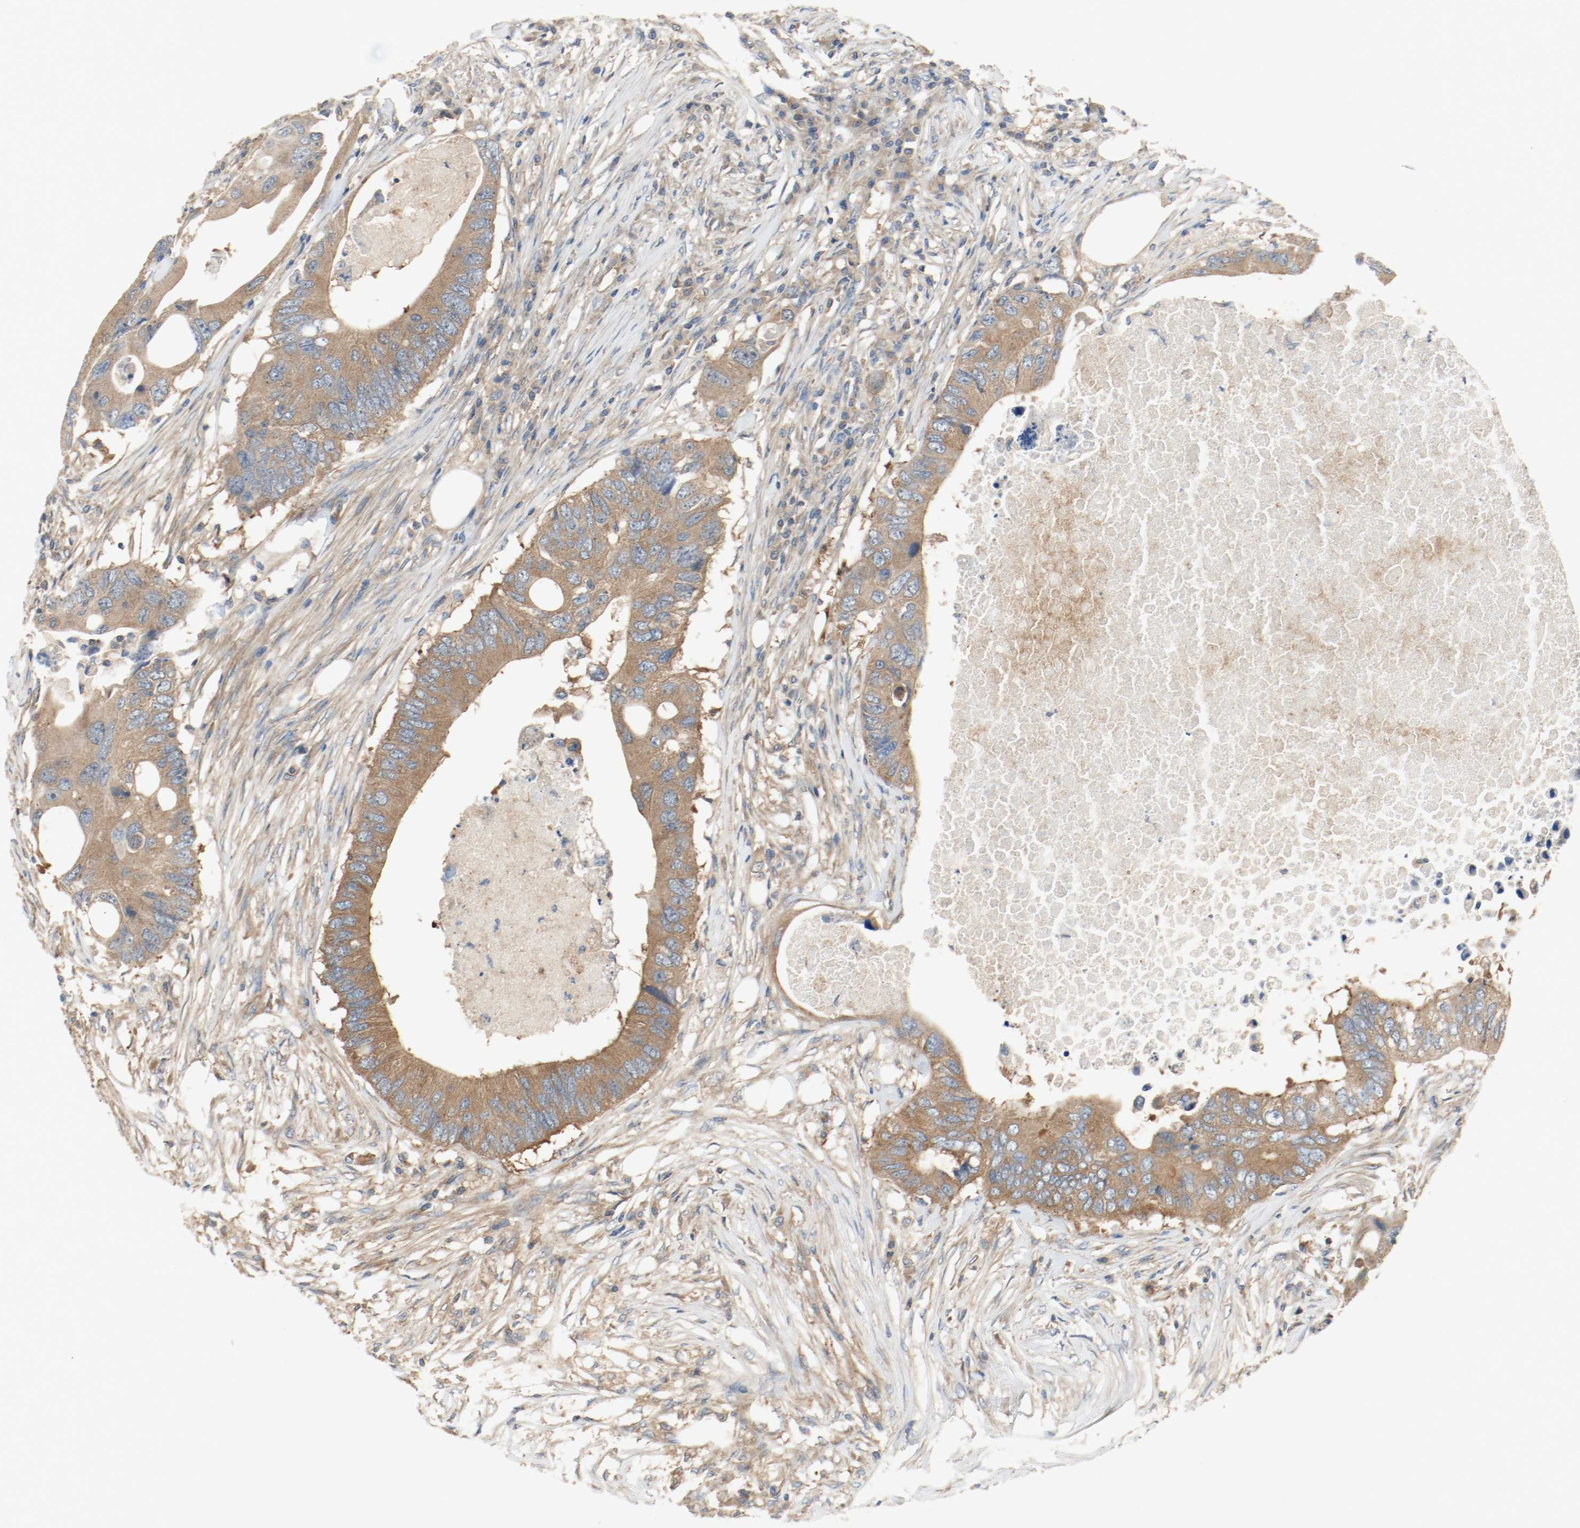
{"staining": {"intensity": "strong", "quantity": ">75%", "location": "cytoplasmic/membranous"}, "tissue": "colorectal cancer", "cell_type": "Tumor cells", "image_type": "cancer", "snomed": [{"axis": "morphology", "description": "Adenocarcinoma, NOS"}, {"axis": "topography", "description": "Colon"}], "caption": "The photomicrograph demonstrates staining of colorectal cancer (adenocarcinoma), revealing strong cytoplasmic/membranous protein expression (brown color) within tumor cells. (DAB (3,3'-diaminobenzidine) IHC, brown staining for protein, blue staining for nuclei).", "gene": "HGS", "patient": {"sex": "male", "age": 71}}